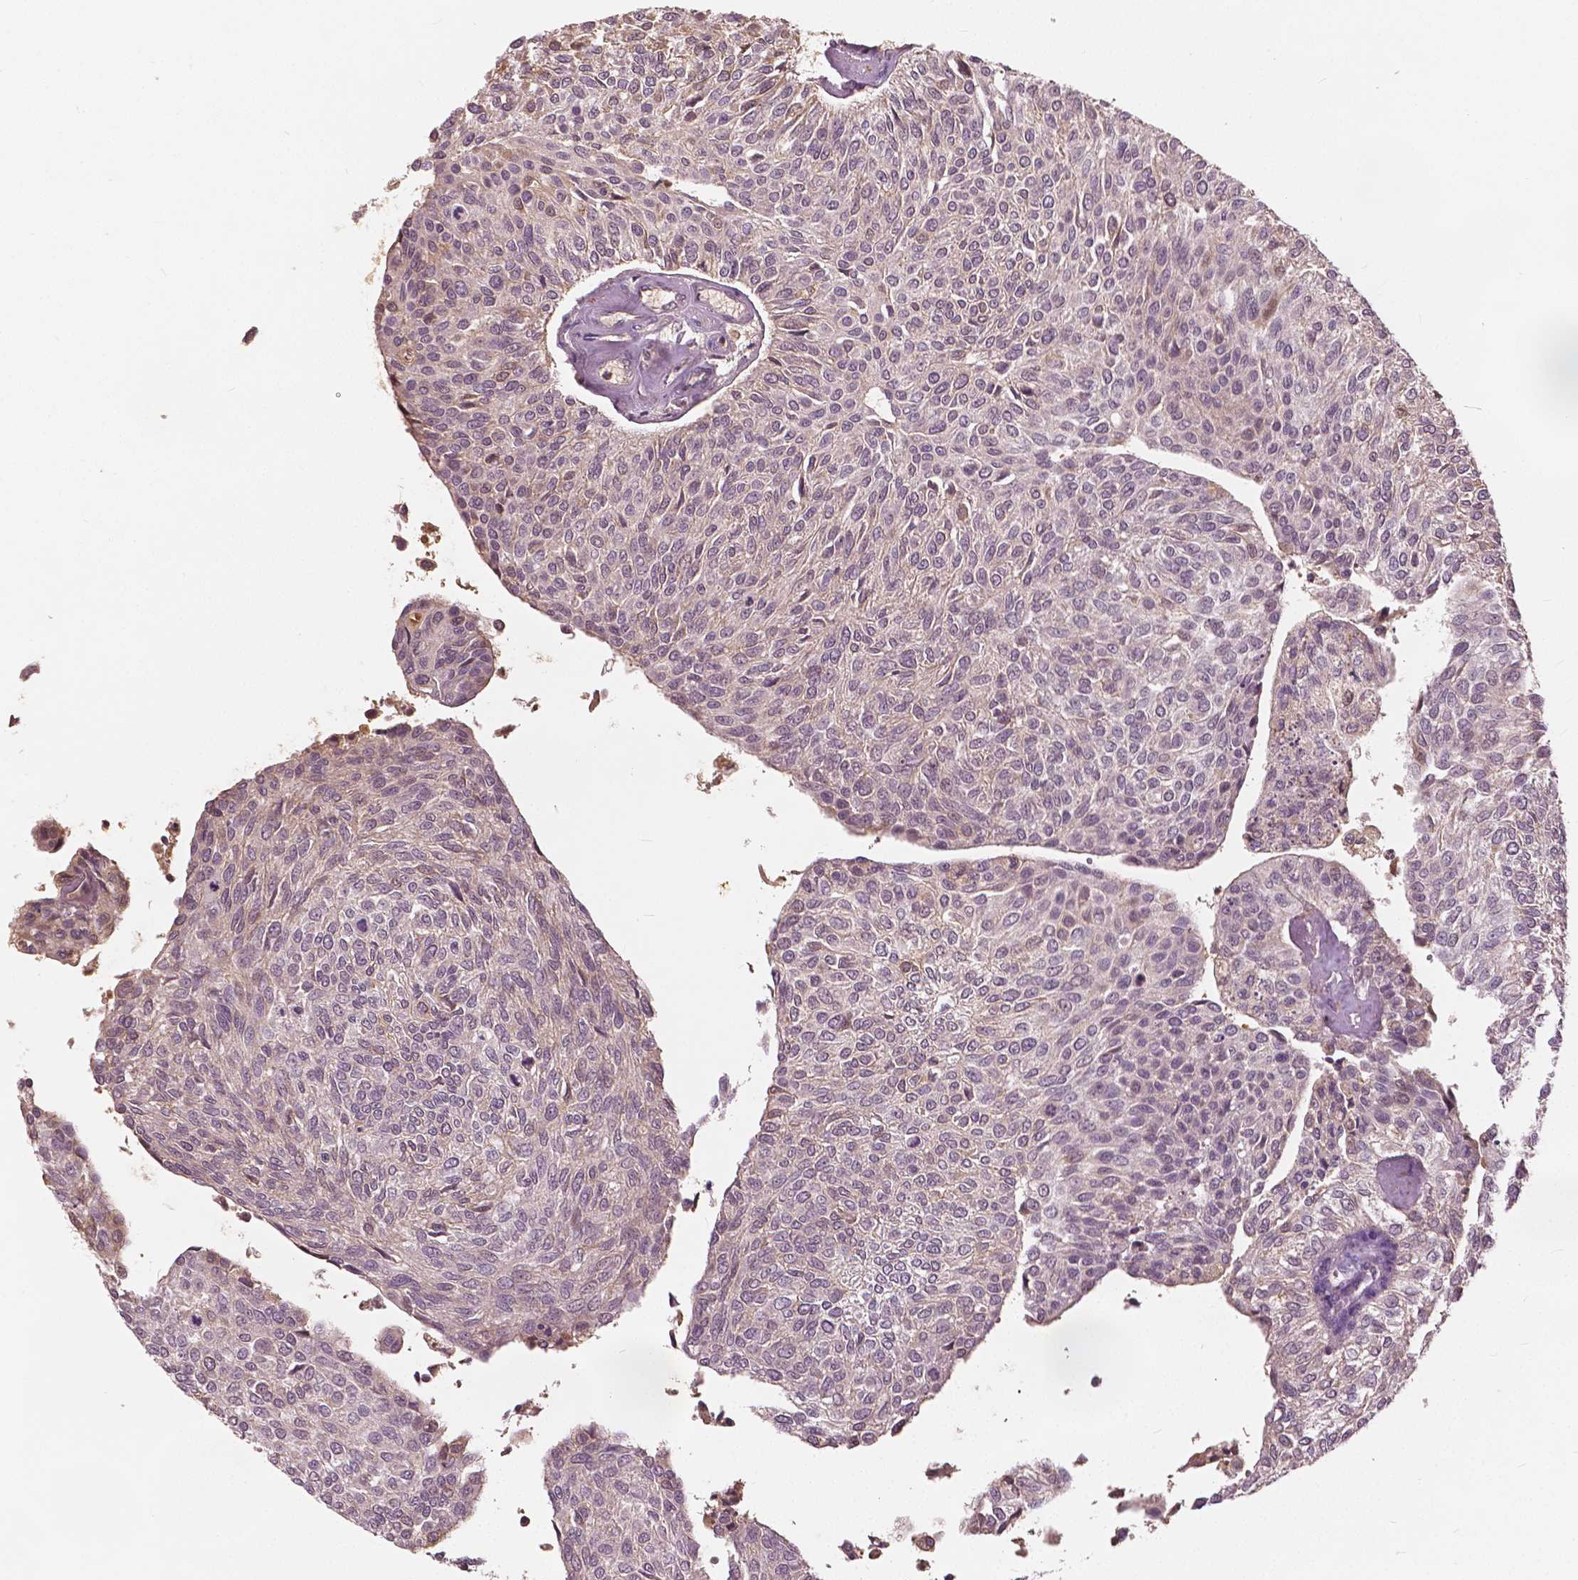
{"staining": {"intensity": "negative", "quantity": "none", "location": "none"}, "tissue": "urothelial cancer", "cell_type": "Tumor cells", "image_type": "cancer", "snomed": [{"axis": "morphology", "description": "Urothelial carcinoma, NOS"}, {"axis": "topography", "description": "Urinary bladder"}], "caption": "Tumor cells show no significant staining in urothelial cancer.", "gene": "ANGPTL4", "patient": {"sex": "male", "age": 55}}